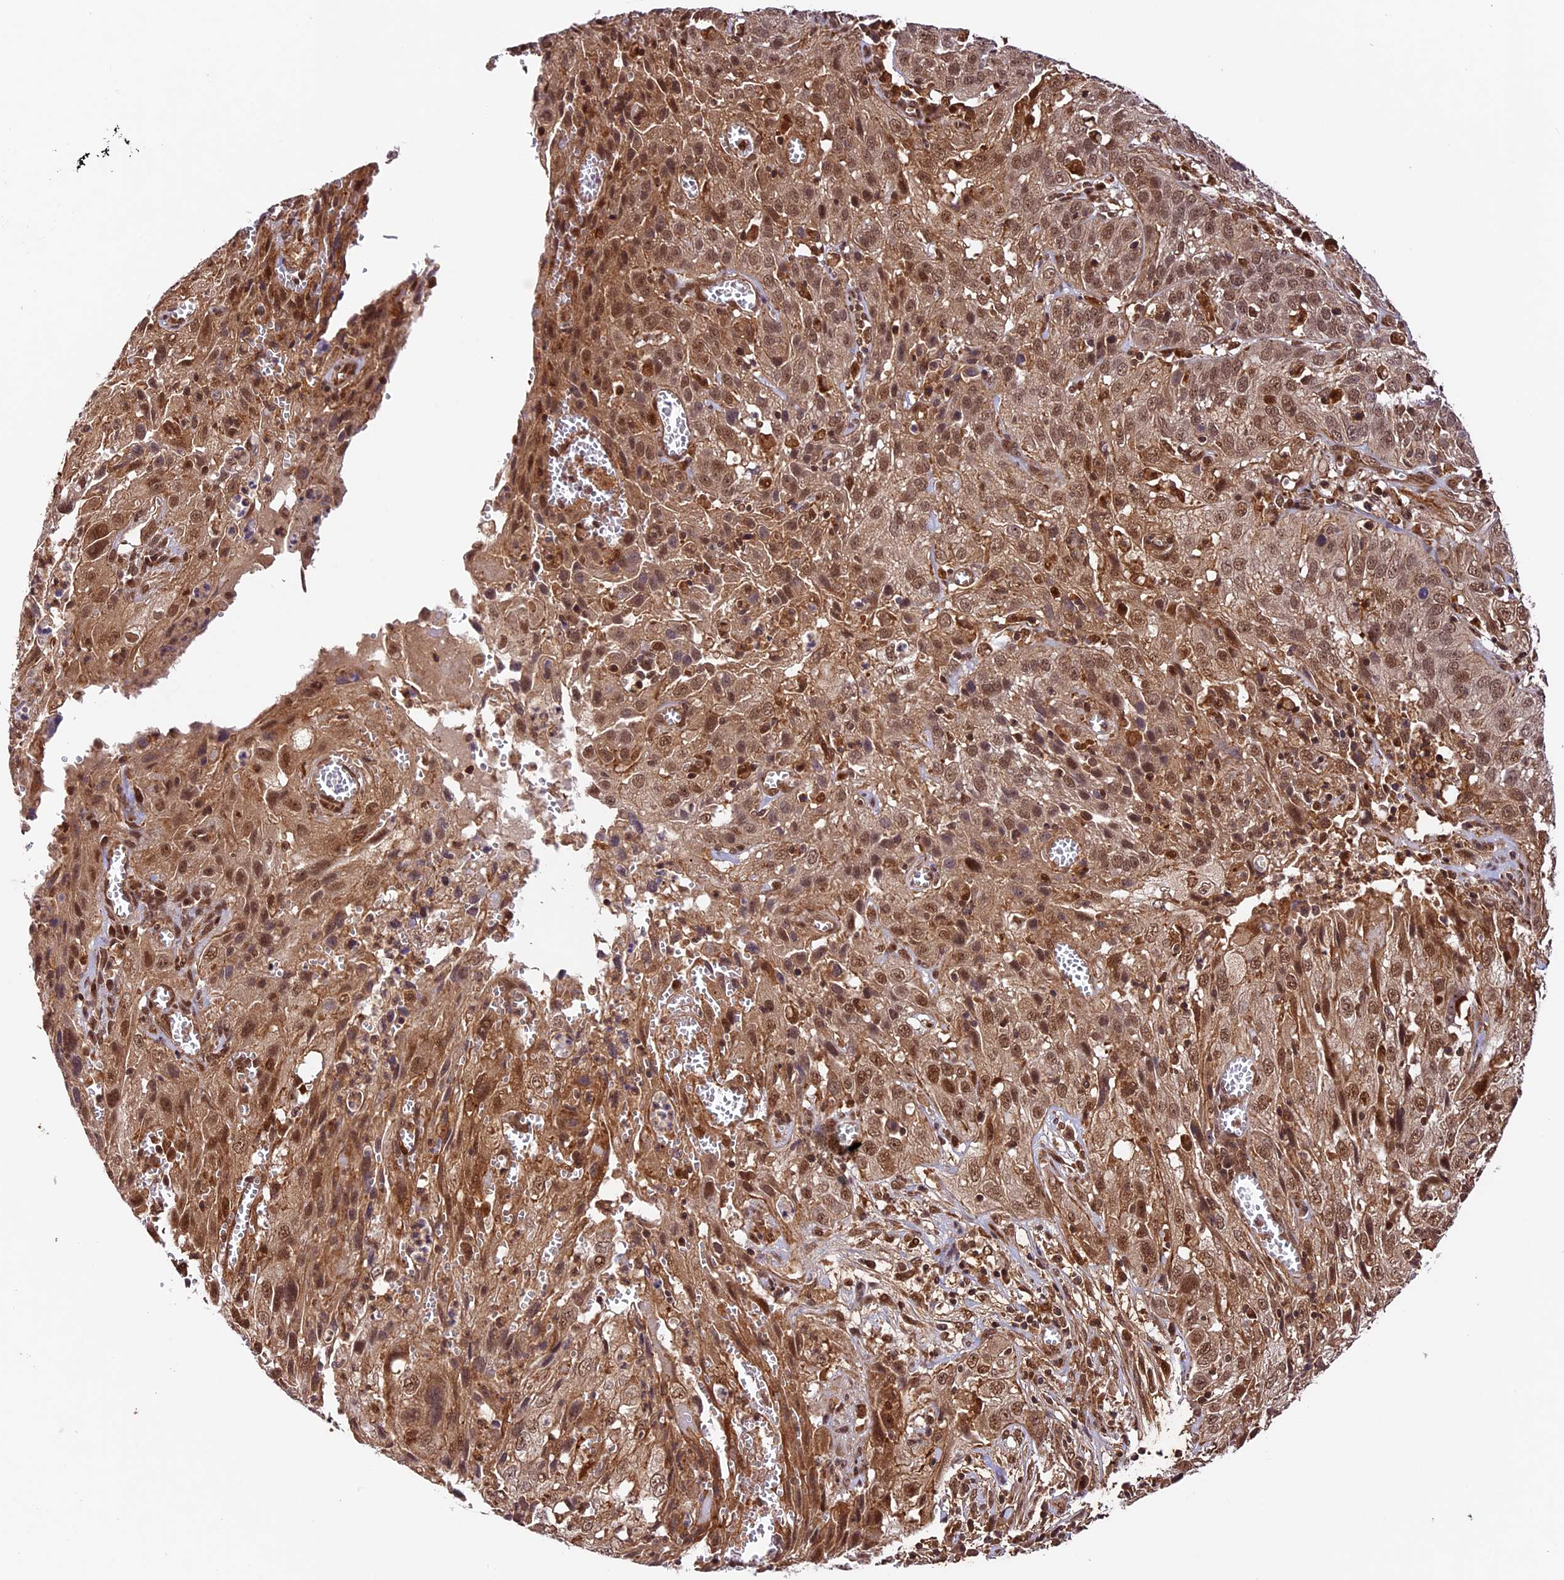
{"staining": {"intensity": "moderate", "quantity": ">75%", "location": "cytoplasmic/membranous,nuclear"}, "tissue": "cervical cancer", "cell_type": "Tumor cells", "image_type": "cancer", "snomed": [{"axis": "morphology", "description": "Squamous cell carcinoma, NOS"}, {"axis": "topography", "description": "Cervix"}], "caption": "A photomicrograph showing moderate cytoplasmic/membranous and nuclear positivity in approximately >75% of tumor cells in squamous cell carcinoma (cervical), as visualized by brown immunohistochemical staining.", "gene": "DHX38", "patient": {"sex": "female", "age": 32}}